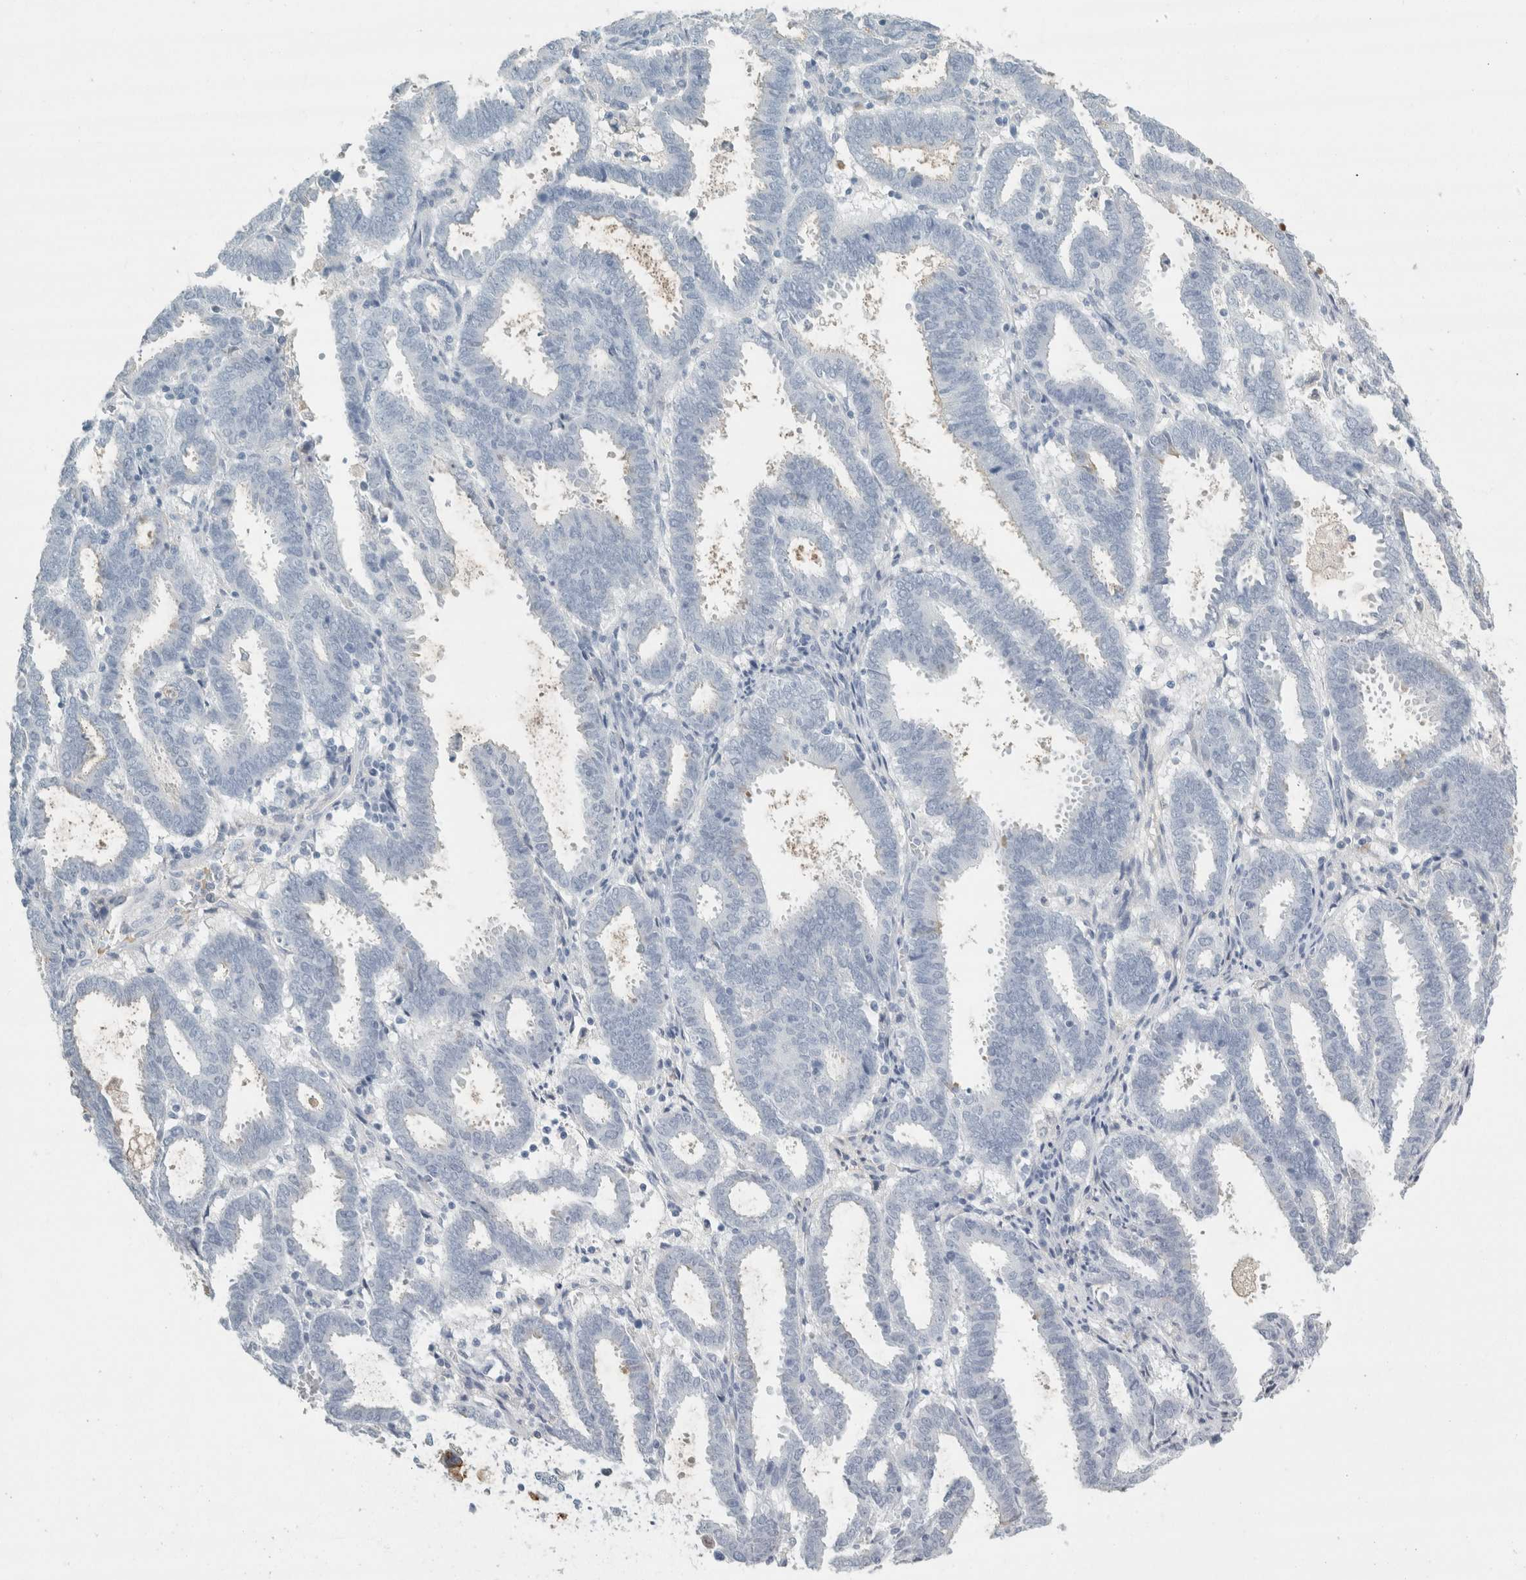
{"staining": {"intensity": "negative", "quantity": "none", "location": "none"}, "tissue": "endometrial cancer", "cell_type": "Tumor cells", "image_type": "cancer", "snomed": [{"axis": "morphology", "description": "Adenocarcinoma, NOS"}, {"axis": "topography", "description": "Uterus"}], "caption": "This photomicrograph is of endometrial cancer (adenocarcinoma) stained with immunohistochemistry to label a protein in brown with the nuclei are counter-stained blue. There is no expression in tumor cells.", "gene": "TSPAN8", "patient": {"sex": "female", "age": 83}}